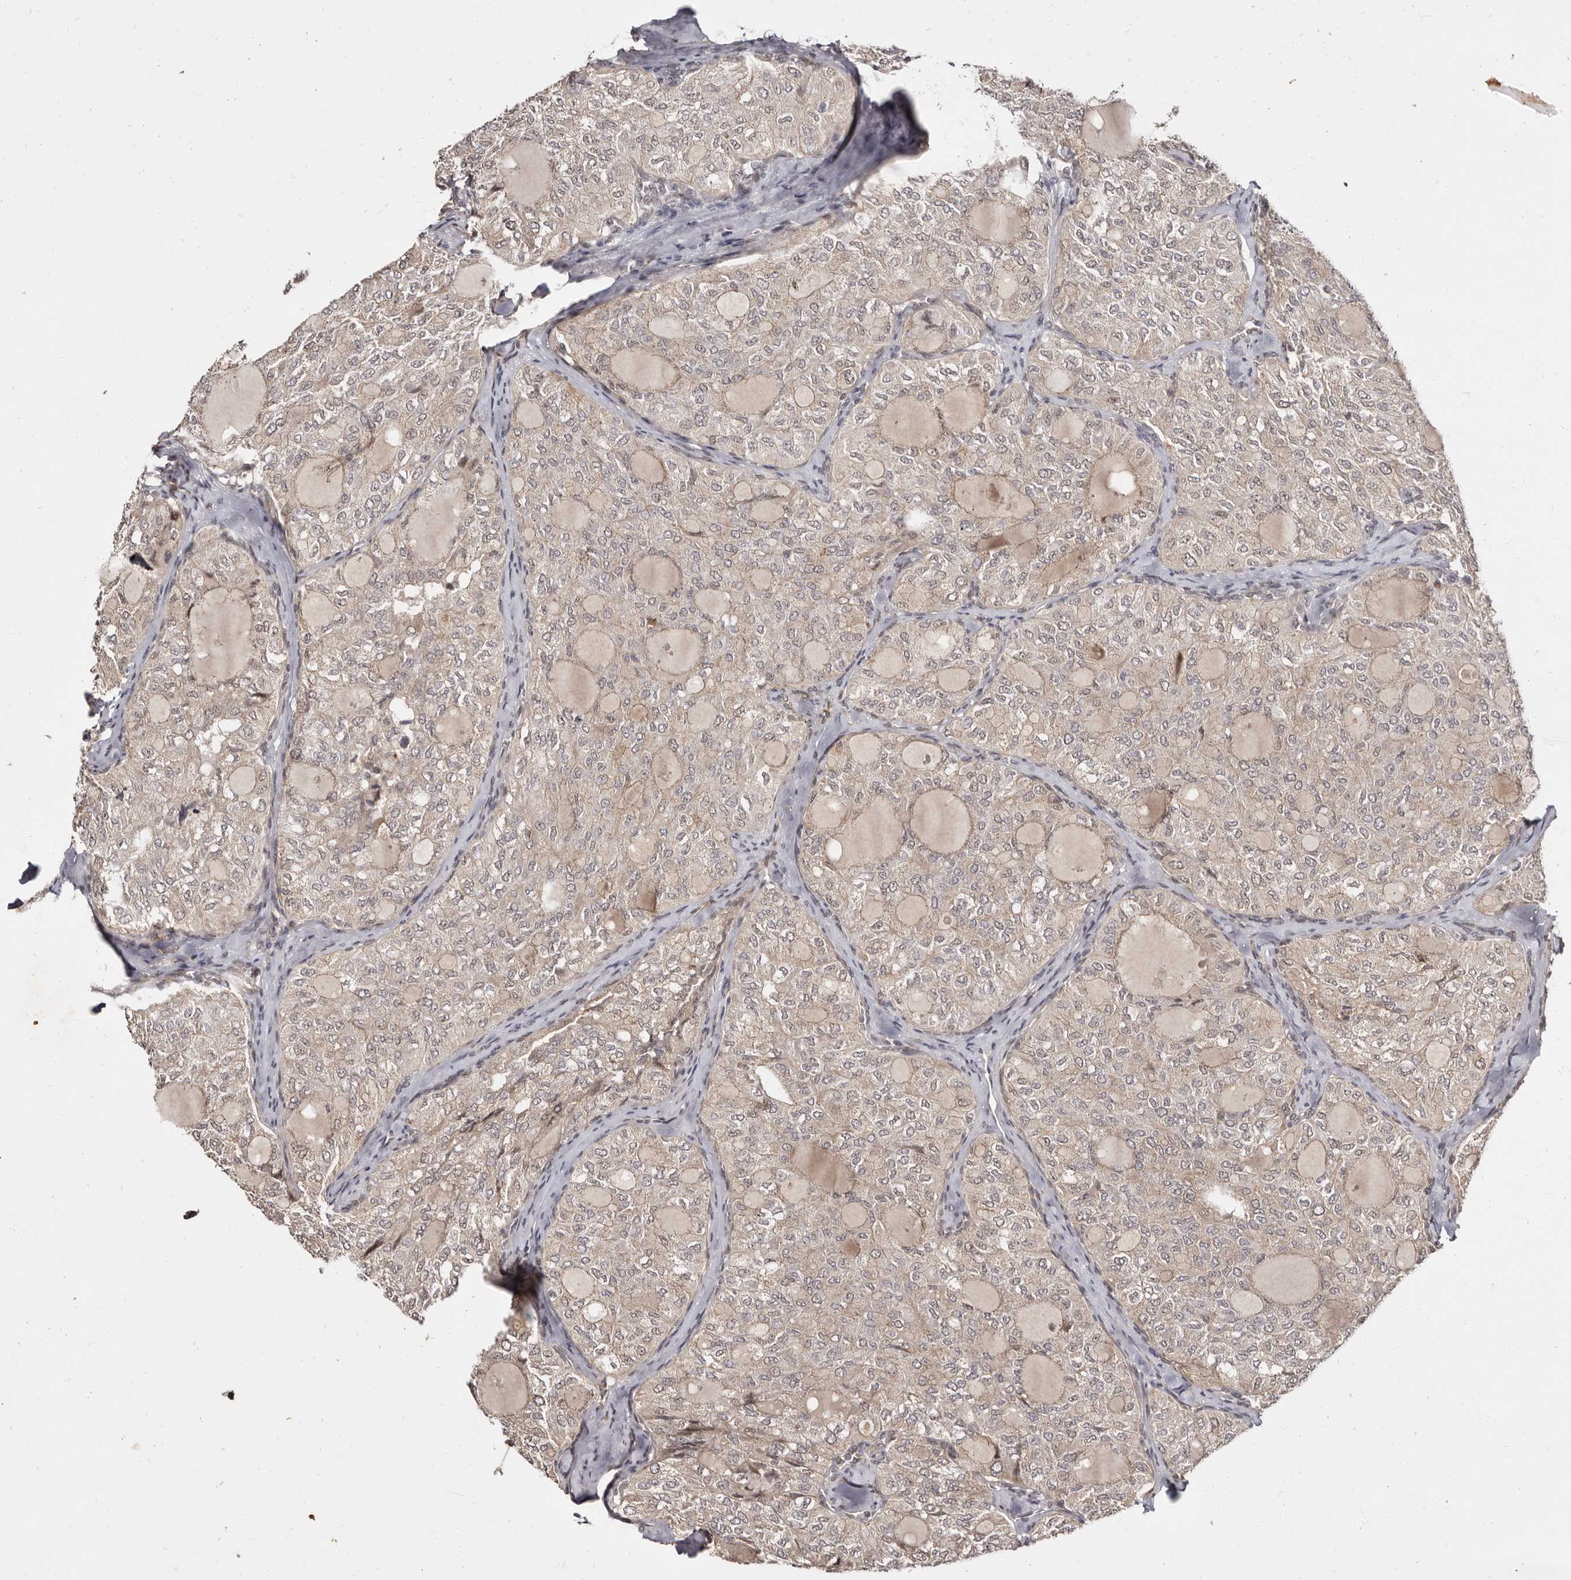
{"staining": {"intensity": "weak", "quantity": "25%-75%", "location": "cytoplasmic/membranous"}, "tissue": "thyroid cancer", "cell_type": "Tumor cells", "image_type": "cancer", "snomed": [{"axis": "morphology", "description": "Follicular adenoma carcinoma, NOS"}, {"axis": "topography", "description": "Thyroid gland"}], "caption": "Protein staining displays weak cytoplasmic/membranous expression in approximately 25%-75% of tumor cells in thyroid cancer.", "gene": "ZNF326", "patient": {"sex": "male", "age": 75}}